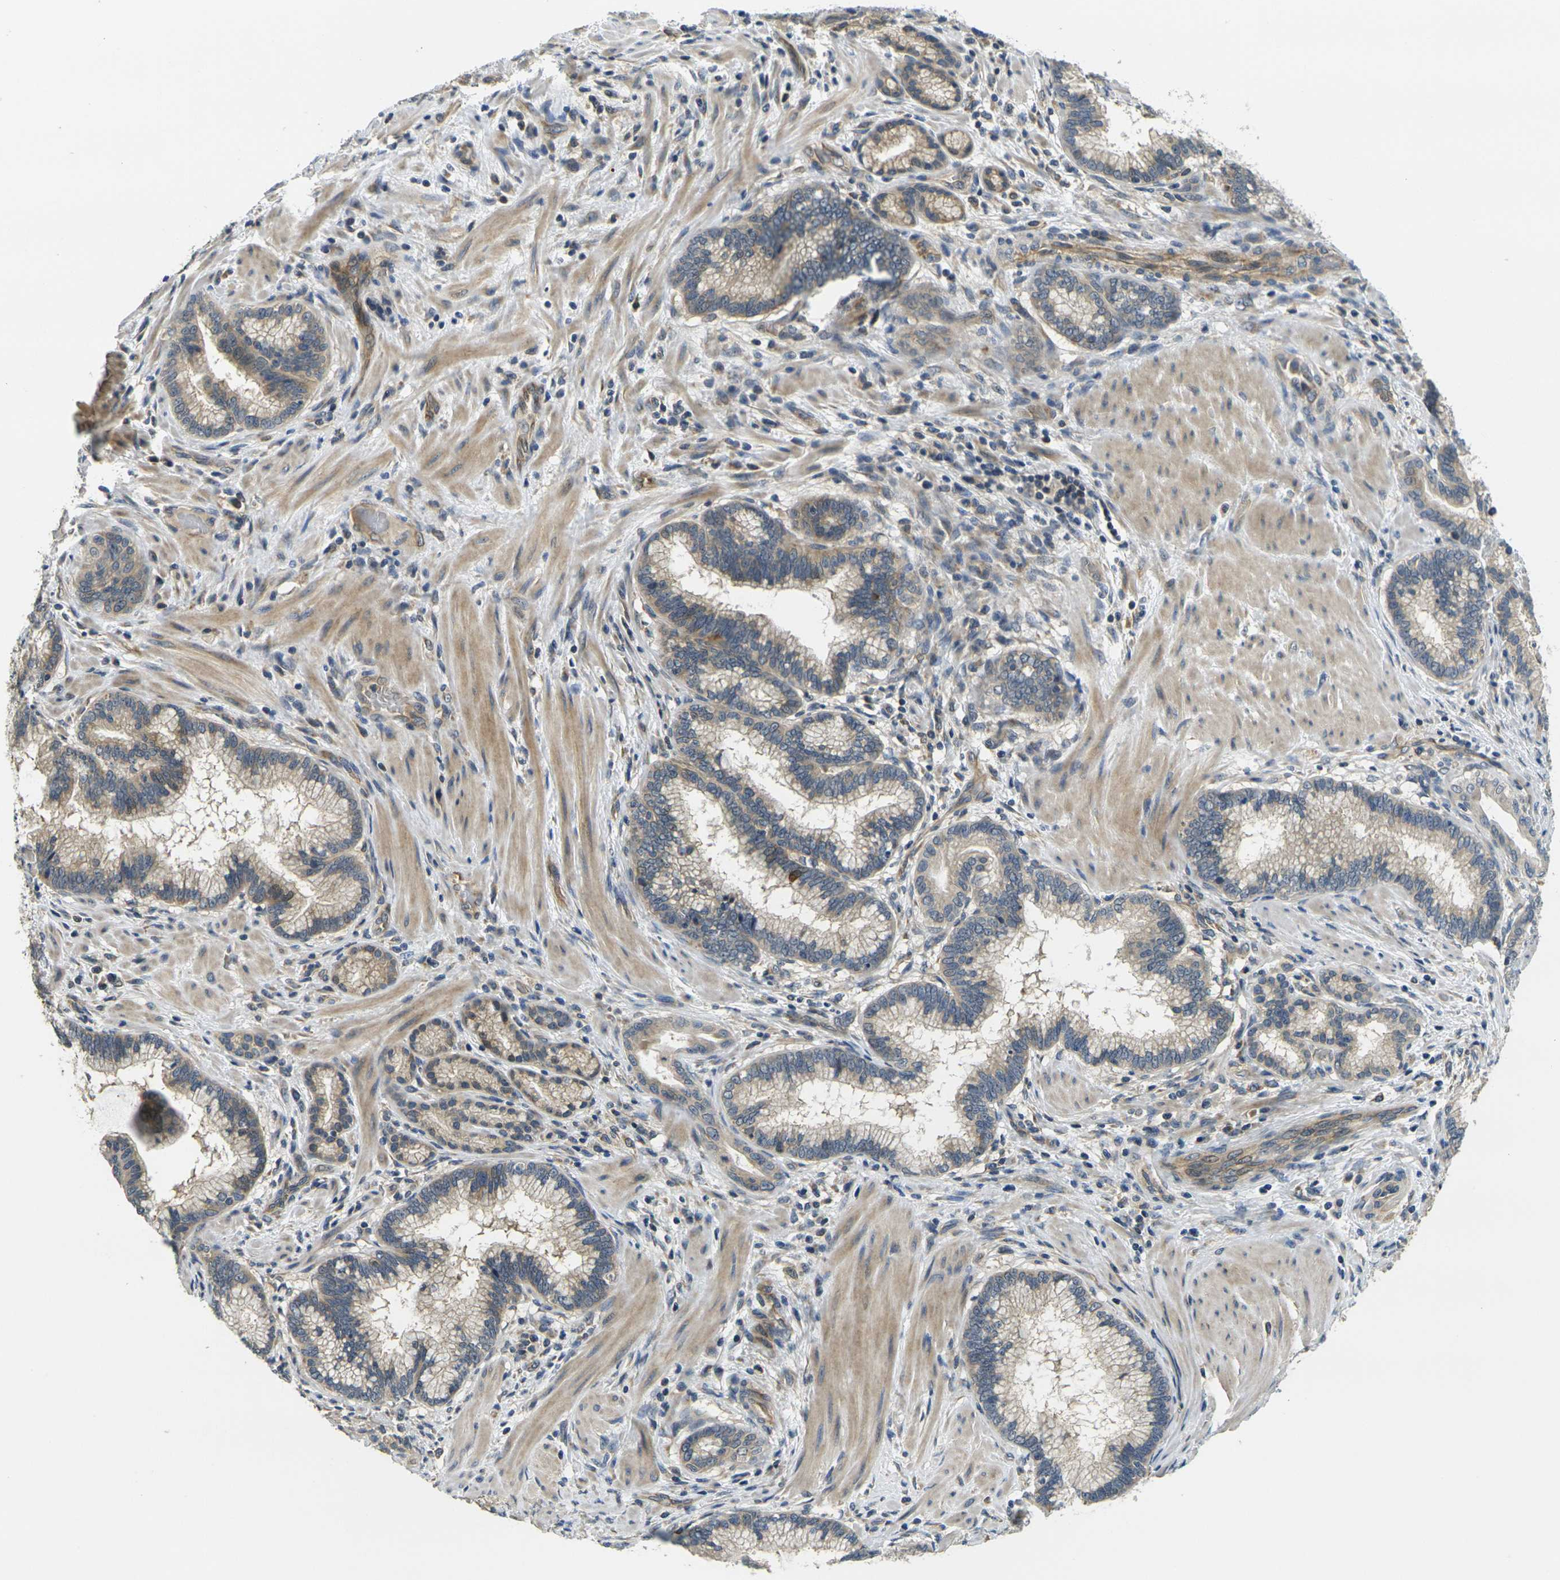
{"staining": {"intensity": "moderate", "quantity": "<25%", "location": "cytoplasmic/membranous"}, "tissue": "pancreatic cancer", "cell_type": "Tumor cells", "image_type": "cancer", "snomed": [{"axis": "morphology", "description": "Adenocarcinoma, NOS"}, {"axis": "topography", "description": "Pancreas"}], "caption": "About <25% of tumor cells in pancreatic adenocarcinoma display moderate cytoplasmic/membranous protein staining as visualized by brown immunohistochemical staining.", "gene": "MINAR2", "patient": {"sex": "female", "age": 64}}